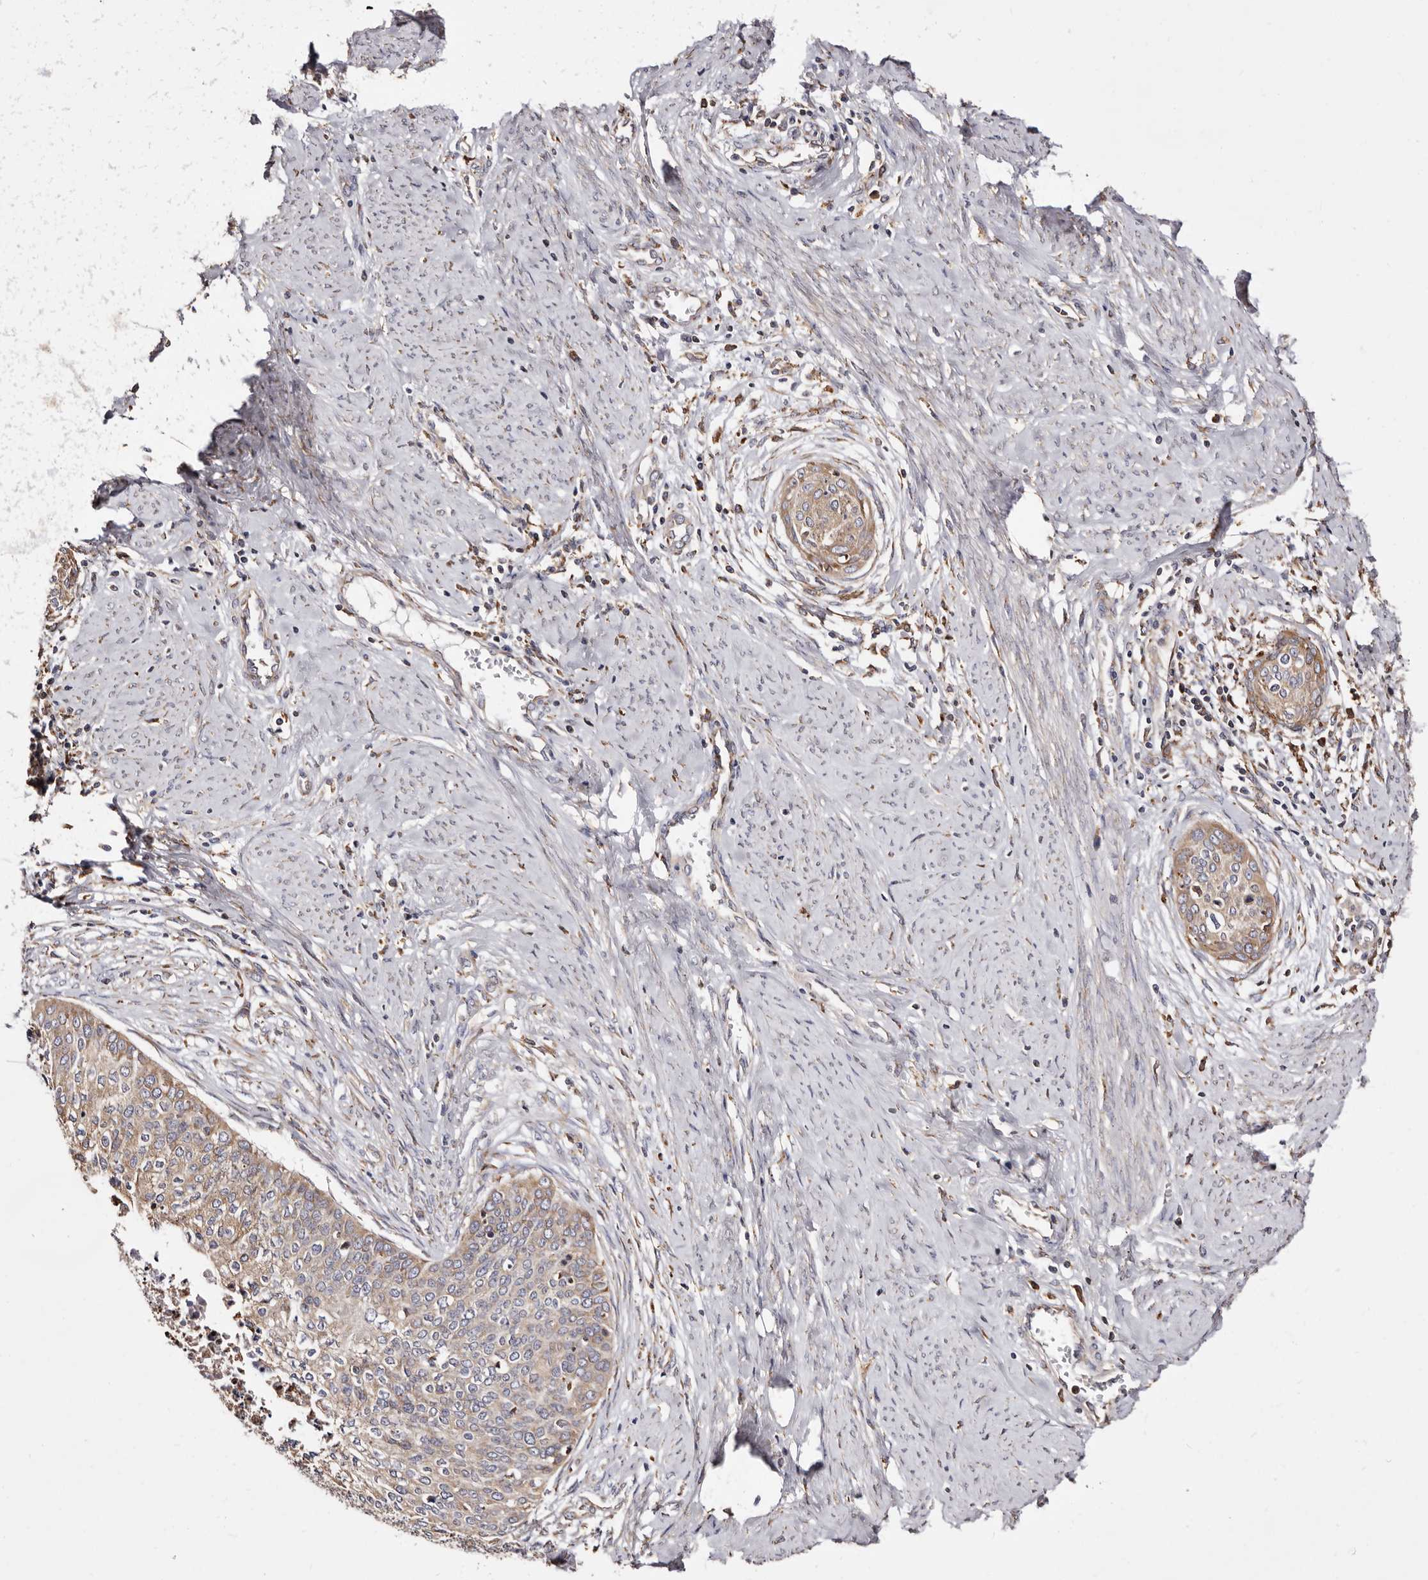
{"staining": {"intensity": "moderate", "quantity": ">75%", "location": "cytoplasmic/membranous"}, "tissue": "cervical cancer", "cell_type": "Tumor cells", "image_type": "cancer", "snomed": [{"axis": "morphology", "description": "Squamous cell carcinoma, NOS"}, {"axis": "topography", "description": "Cervix"}], "caption": "Moderate cytoplasmic/membranous positivity is present in about >75% of tumor cells in cervical cancer.", "gene": "ACBD6", "patient": {"sex": "female", "age": 37}}